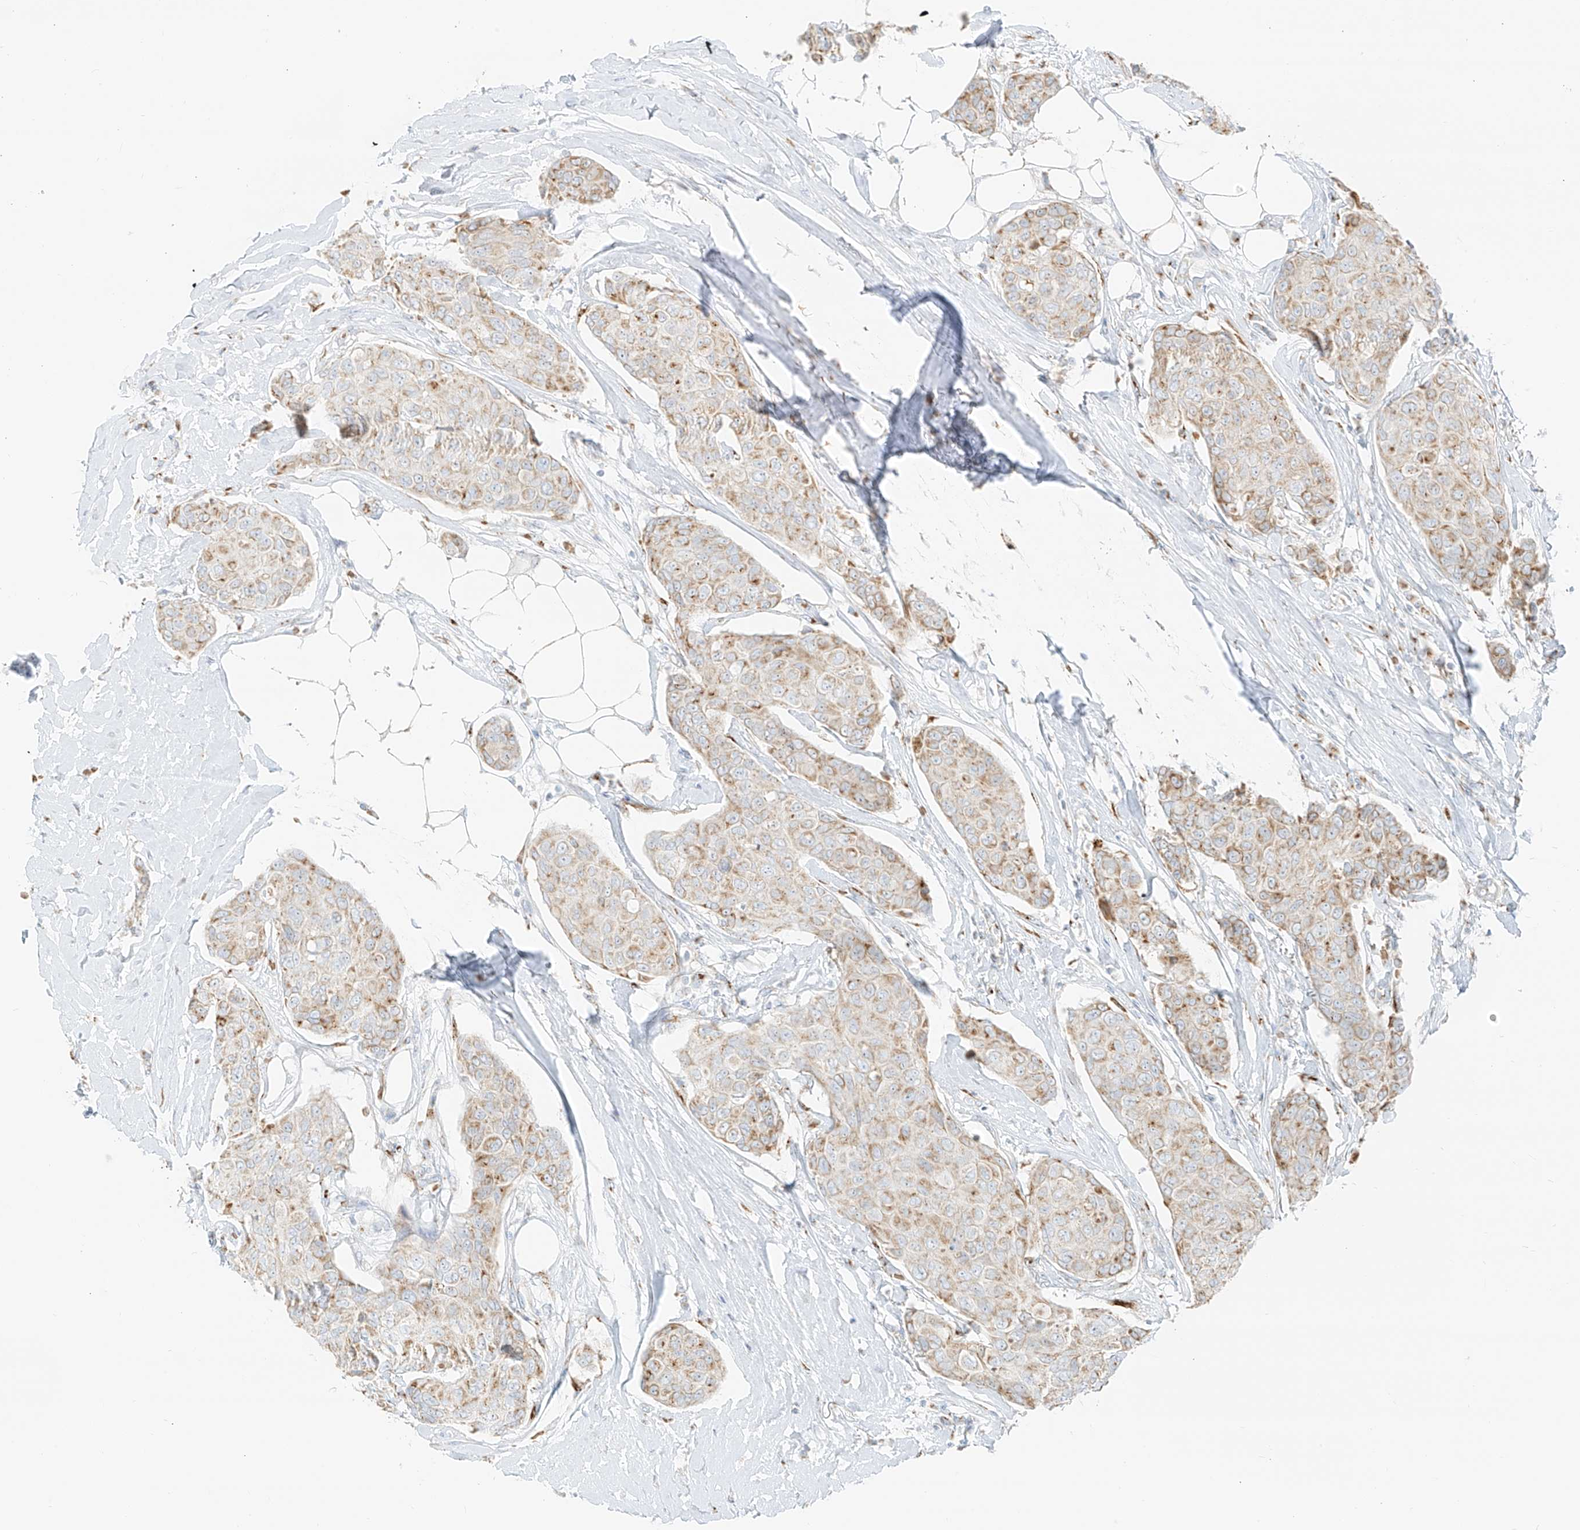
{"staining": {"intensity": "weak", "quantity": ">75%", "location": "cytoplasmic/membranous"}, "tissue": "breast cancer", "cell_type": "Tumor cells", "image_type": "cancer", "snomed": [{"axis": "morphology", "description": "Duct carcinoma"}, {"axis": "topography", "description": "Breast"}], "caption": "Immunohistochemical staining of human breast cancer (infiltrating ductal carcinoma) exhibits low levels of weak cytoplasmic/membranous protein staining in approximately >75% of tumor cells.", "gene": "TMEM87B", "patient": {"sex": "female", "age": 80}}